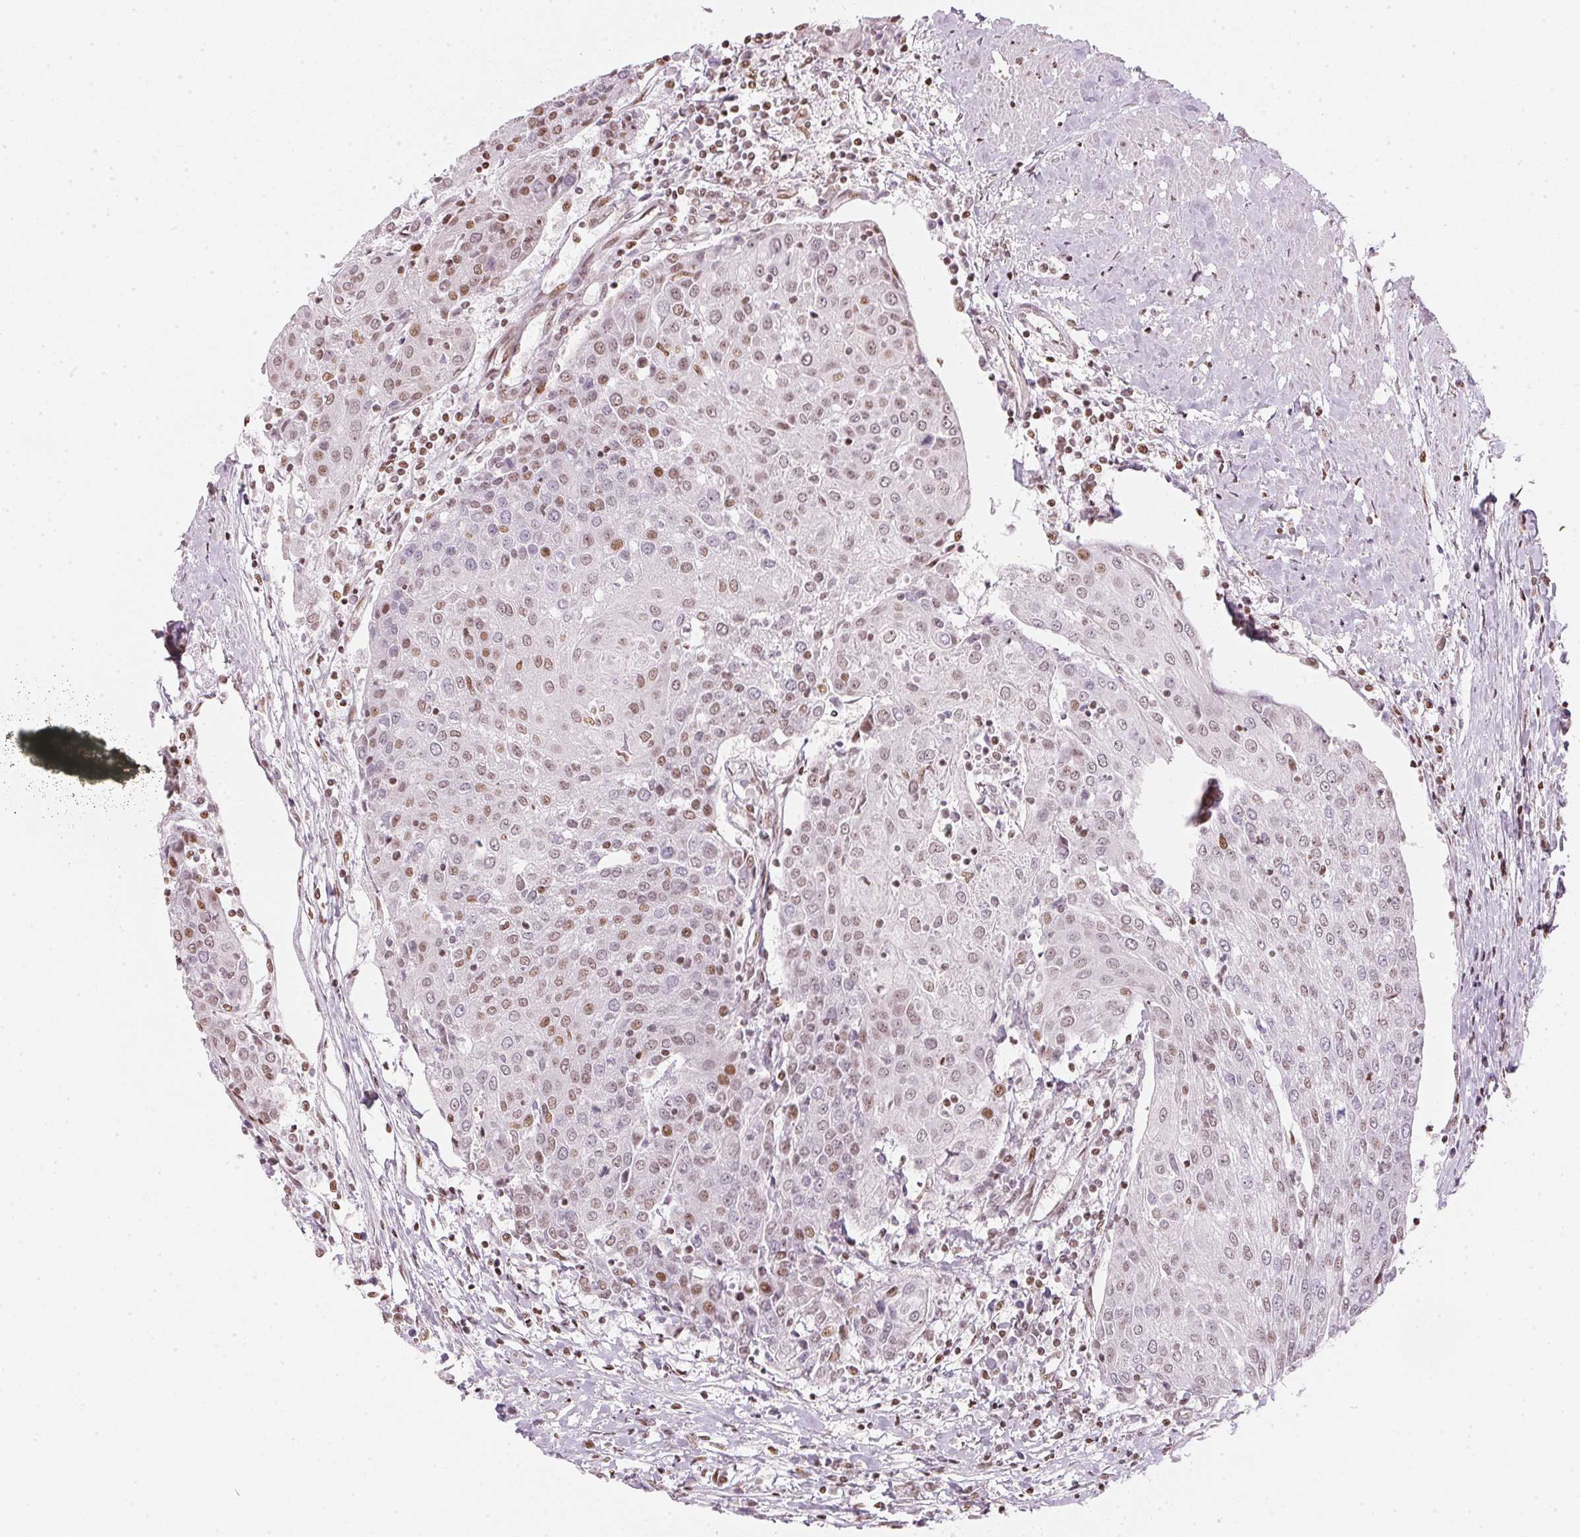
{"staining": {"intensity": "moderate", "quantity": ">75%", "location": "nuclear"}, "tissue": "urothelial cancer", "cell_type": "Tumor cells", "image_type": "cancer", "snomed": [{"axis": "morphology", "description": "Urothelial carcinoma, High grade"}, {"axis": "topography", "description": "Urinary bladder"}], "caption": "A photomicrograph of urothelial cancer stained for a protein demonstrates moderate nuclear brown staining in tumor cells.", "gene": "KAT6A", "patient": {"sex": "female", "age": 85}}